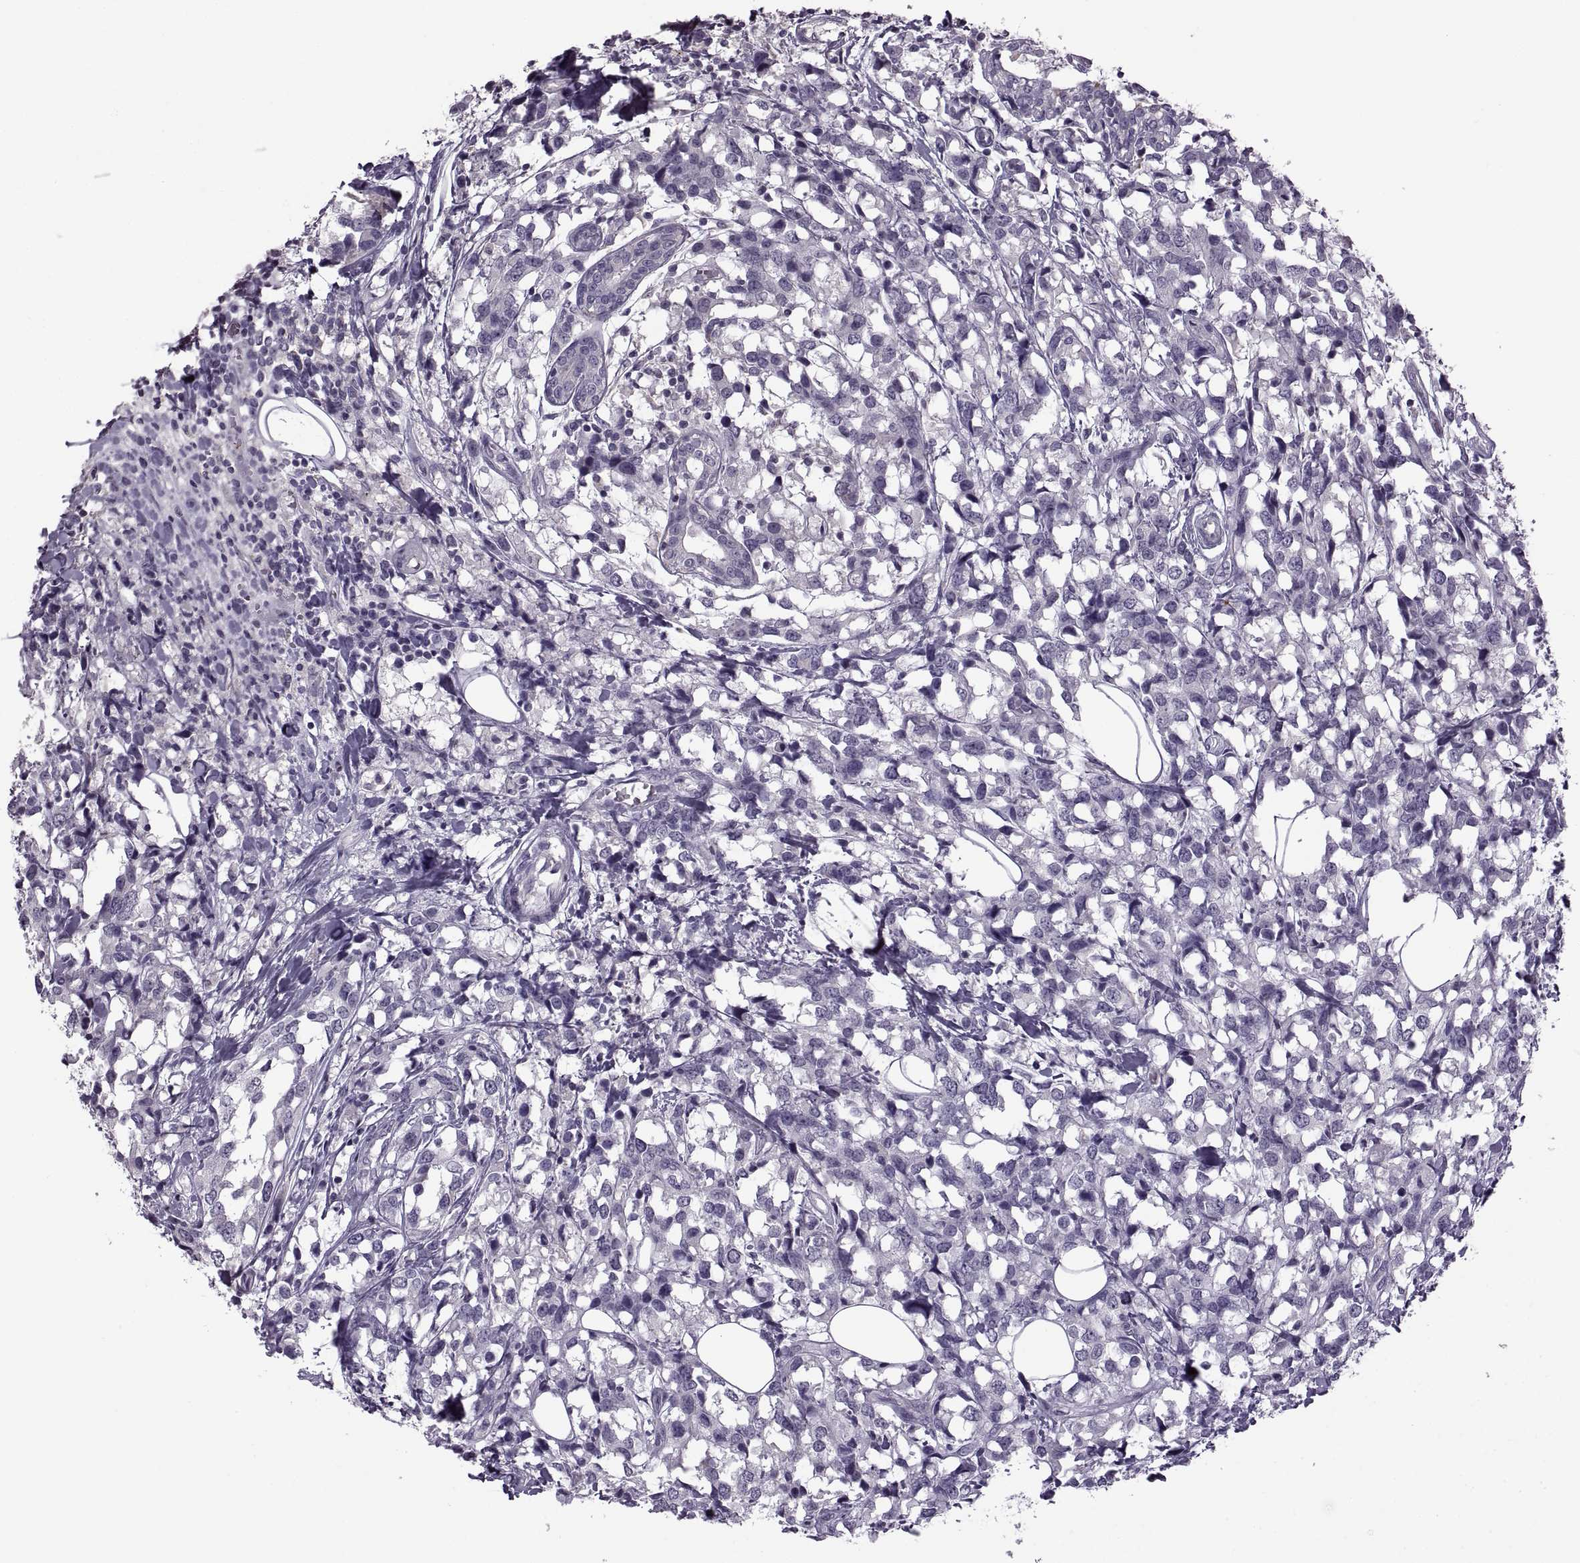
{"staining": {"intensity": "negative", "quantity": "none", "location": "none"}, "tissue": "breast cancer", "cell_type": "Tumor cells", "image_type": "cancer", "snomed": [{"axis": "morphology", "description": "Lobular carcinoma"}, {"axis": "topography", "description": "Breast"}], "caption": "High magnification brightfield microscopy of lobular carcinoma (breast) stained with DAB (brown) and counterstained with hematoxylin (blue): tumor cells show no significant staining.", "gene": "RSPH6A", "patient": {"sex": "female", "age": 59}}